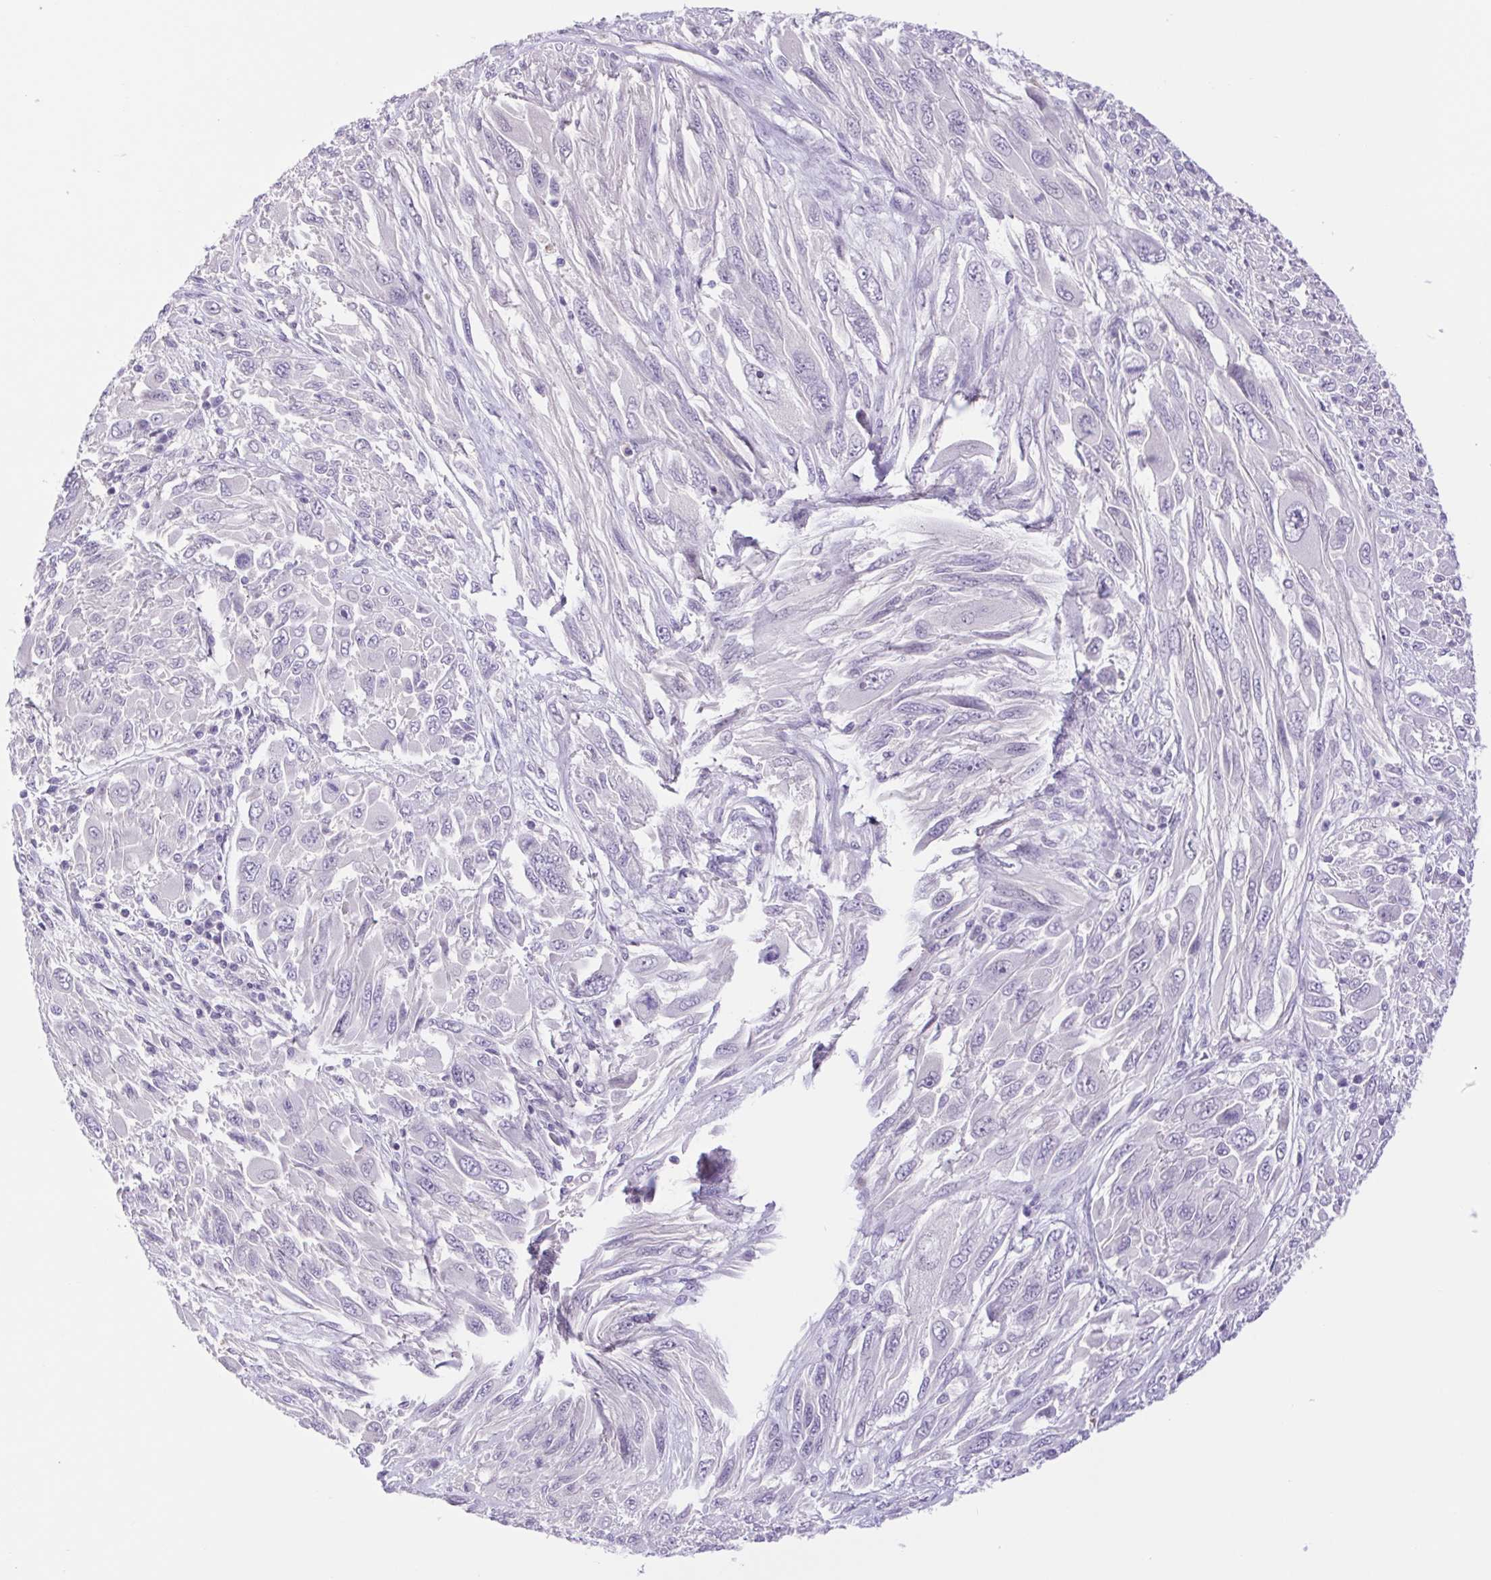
{"staining": {"intensity": "negative", "quantity": "none", "location": "none"}, "tissue": "melanoma", "cell_type": "Tumor cells", "image_type": "cancer", "snomed": [{"axis": "morphology", "description": "Malignant melanoma, NOS"}, {"axis": "topography", "description": "Skin"}], "caption": "Histopathology image shows no significant protein staining in tumor cells of melanoma.", "gene": "FAM177B", "patient": {"sex": "female", "age": 91}}